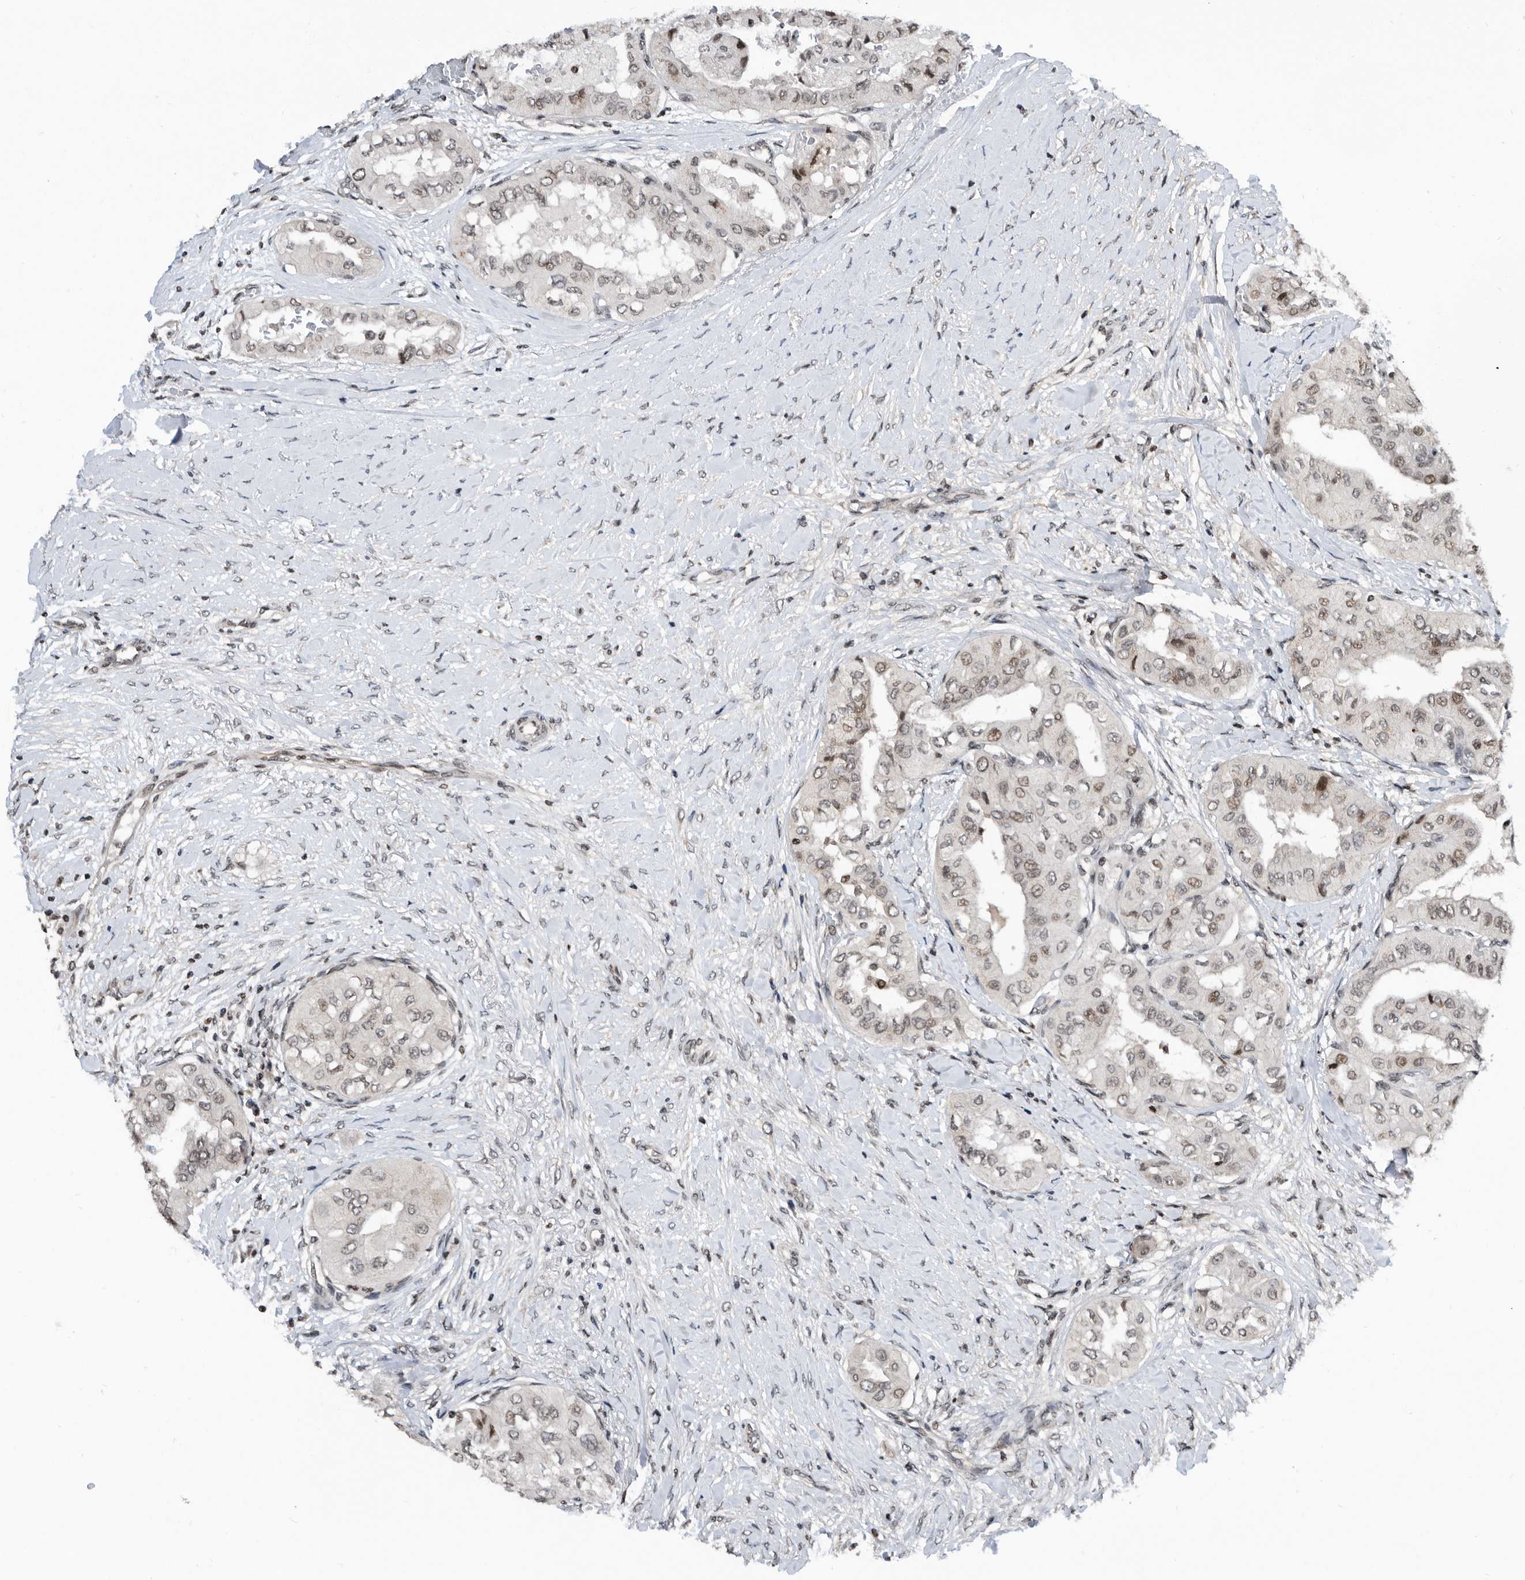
{"staining": {"intensity": "weak", "quantity": "25%-75%", "location": "nuclear"}, "tissue": "thyroid cancer", "cell_type": "Tumor cells", "image_type": "cancer", "snomed": [{"axis": "morphology", "description": "Papillary adenocarcinoma, NOS"}, {"axis": "topography", "description": "Thyroid gland"}], "caption": "Human thyroid cancer stained with a brown dye shows weak nuclear positive expression in about 25%-75% of tumor cells.", "gene": "SNRNP48", "patient": {"sex": "female", "age": 59}}